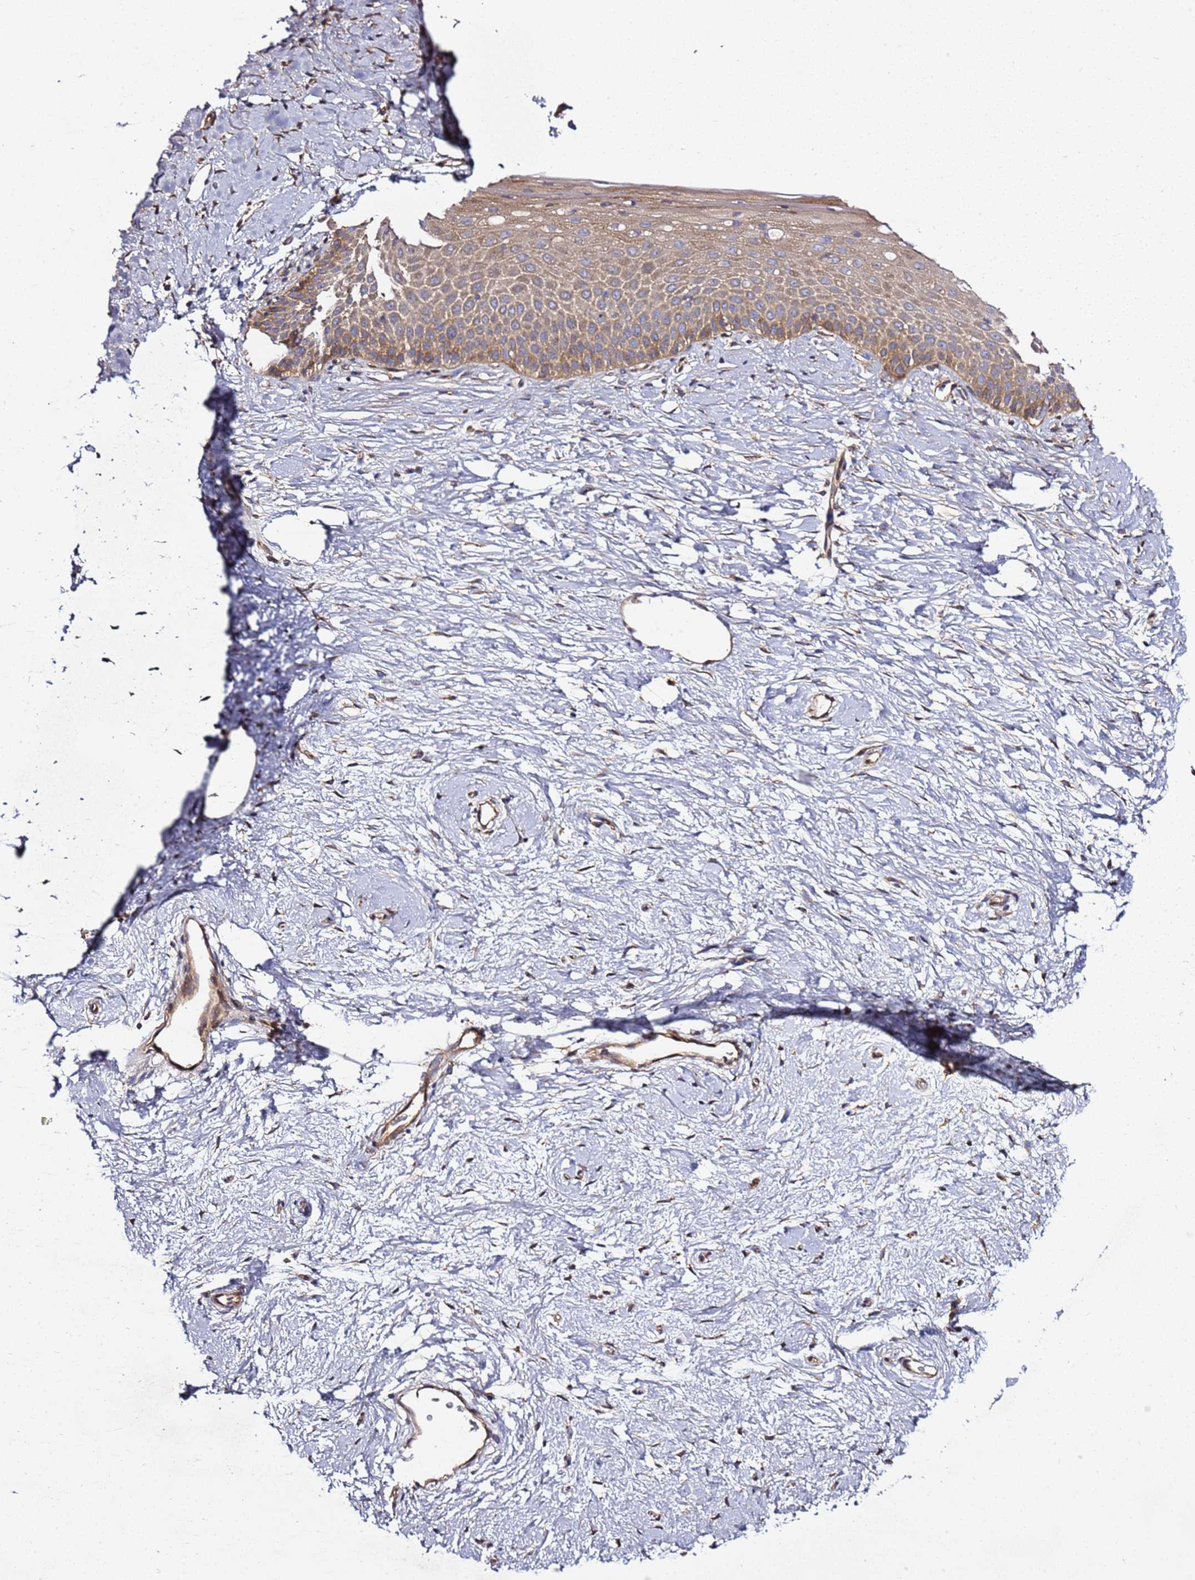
{"staining": {"intensity": "moderate", "quantity": "25%-75%", "location": "cytoplasmic/membranous"}, "tissue": "cervix", "cell_type": "Glandular cells", "image_type": "normal", "snomed": [{"axis": "morphology", "description": "Normal tissue, NOS"}, {"axis": "topography", "description": "Cervix"}], "caption": "A brown stain labels moderate cytoplasmic/membranous positivity of a protein in glandular cells of unremarkable cervix. (Stains: DAB in brown, nuclei in blue, Microscopy: brightfield microscopy at high magnification).", "gene": "GNL1", "patient": {"sex": "female", "age": 57}}